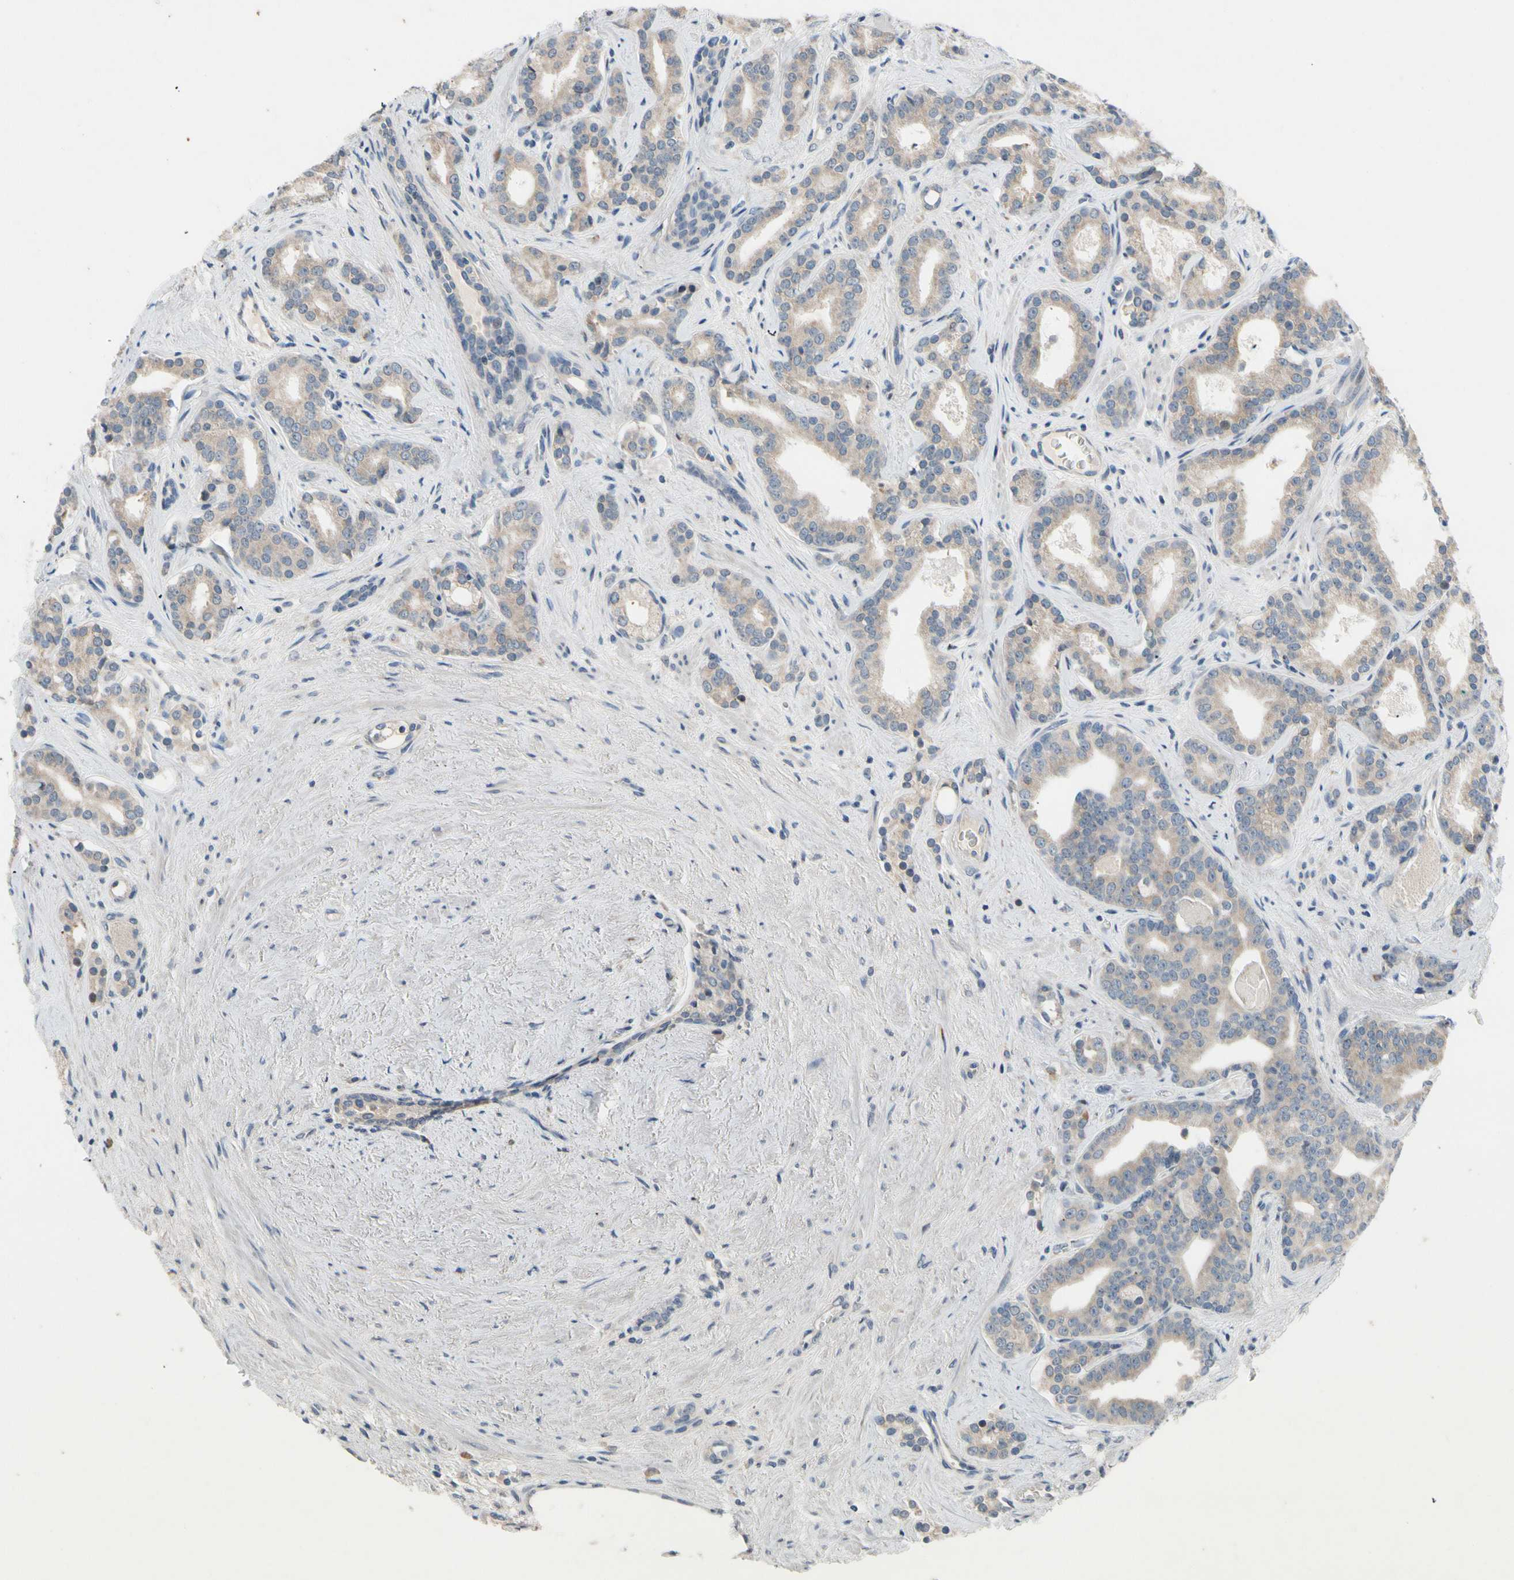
{"staining": {"intensity": "weak", "quantity": ">75%", "location": "cytoplasmic/membranous"}, "tissue": "prostate cancer", "cell_type": "Tumor cells", "image_type": "cancer", "snomed": [{"axis": "morphology", "description": "Adenocarcinoma, Low grade"}, {"axis": "topography", "description": "Prostate"}], "caption": "IHC of adenocarcinoma (low-grade) (prostate) demonstrates low levels of weak cytoplasmic/membranous expression in approximately >75% of tumor cells. Using DAB (brown) and hematoxylin (blue) stains, captured at high magnification using brightfield microscopy.", "gene": "PIP5K1B", "patient": {"sex": "male", "age": 63}}